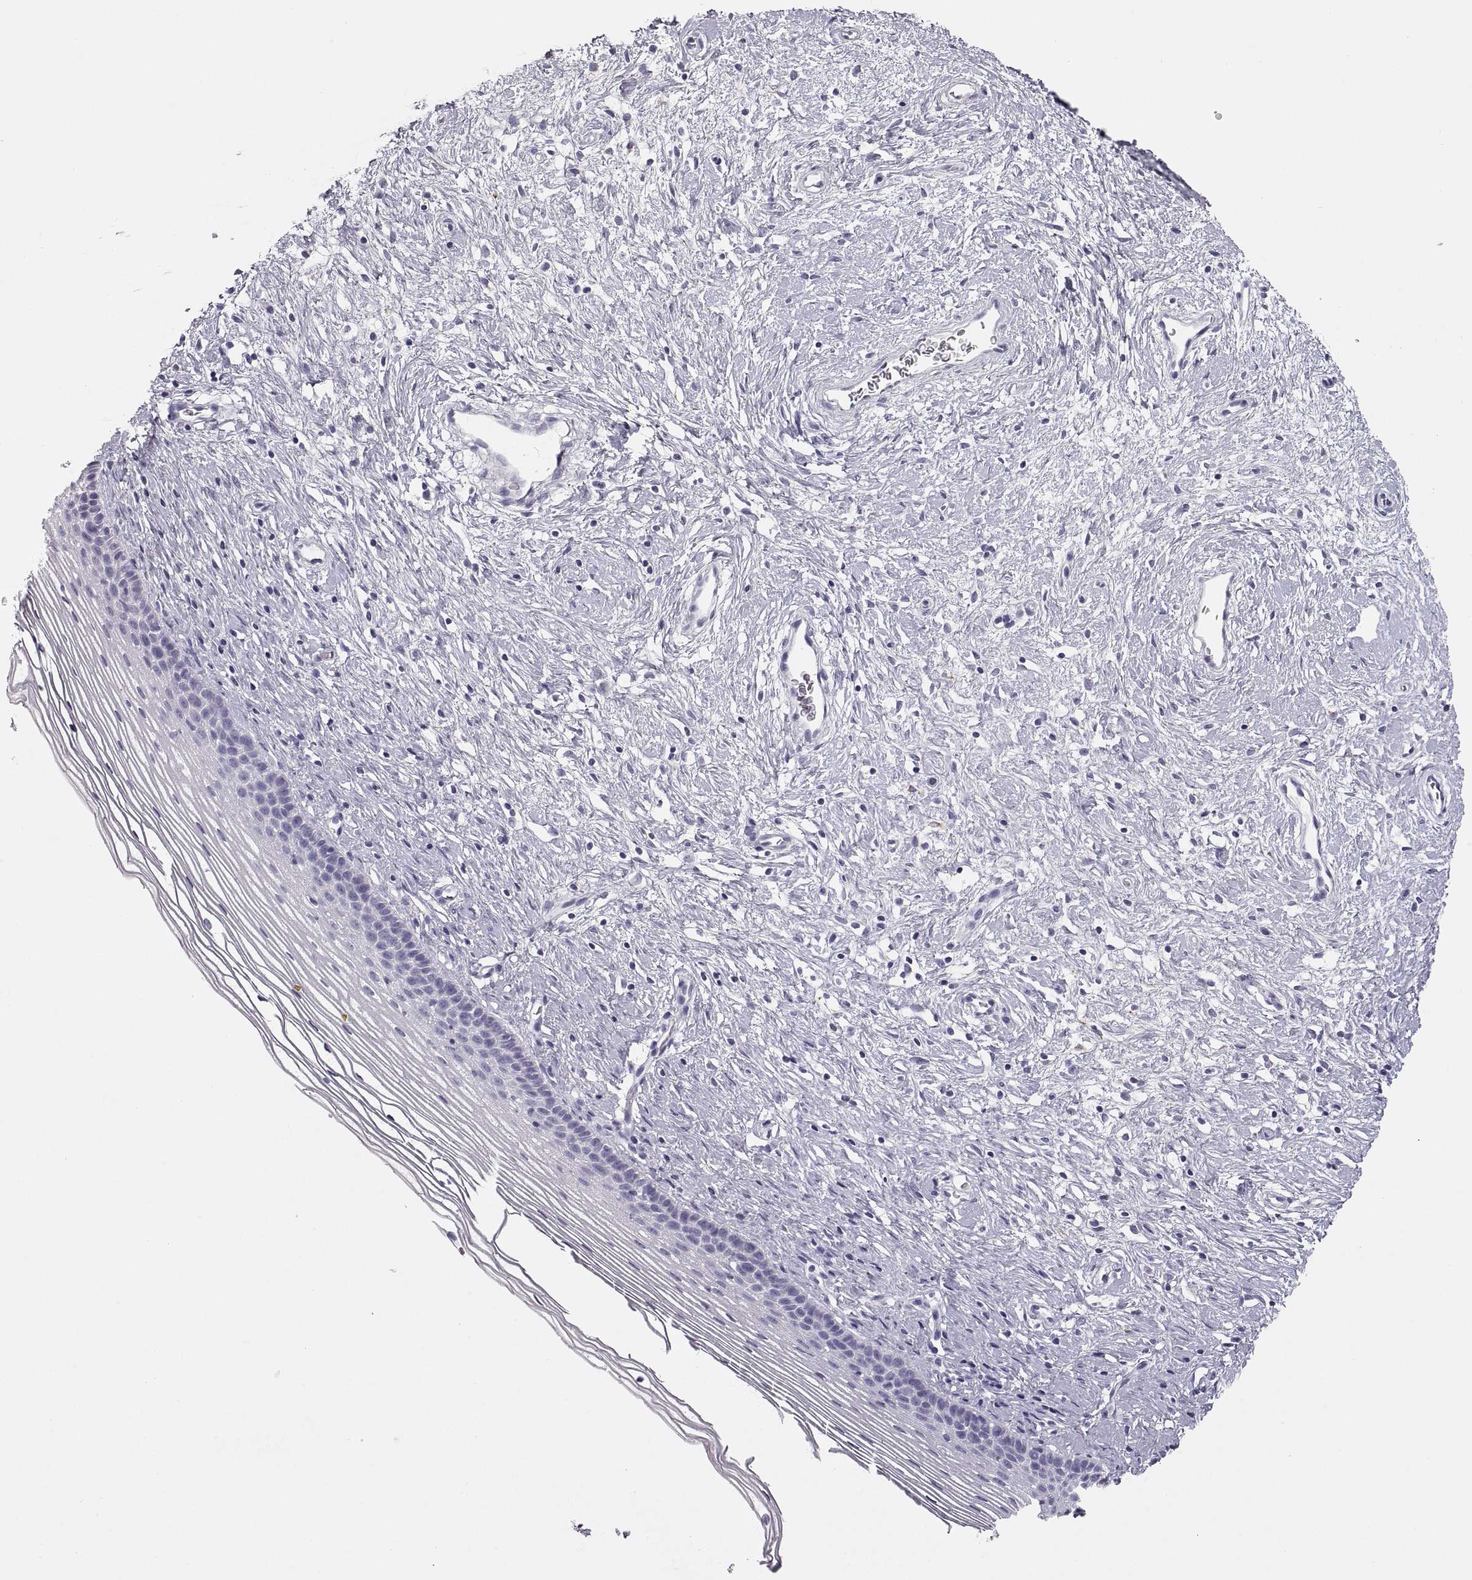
{"staining": {"intensity": "negative", "quantity": "none", "location": "none"}, "tissue": "cervix", "cell_type": "Glandular cells", "image_type": "normal", "snomed": [{"axis": "morphology", "description": "Normal tissue, NOS"}, {"axis": "topography", "description": "Cervix"}], "caption": "Cervix was stained to show a protein in brown. There is no significant expression in glandular cells.", "gene": "COL9A3", "patient": {"sex": "female", "age": 39}}